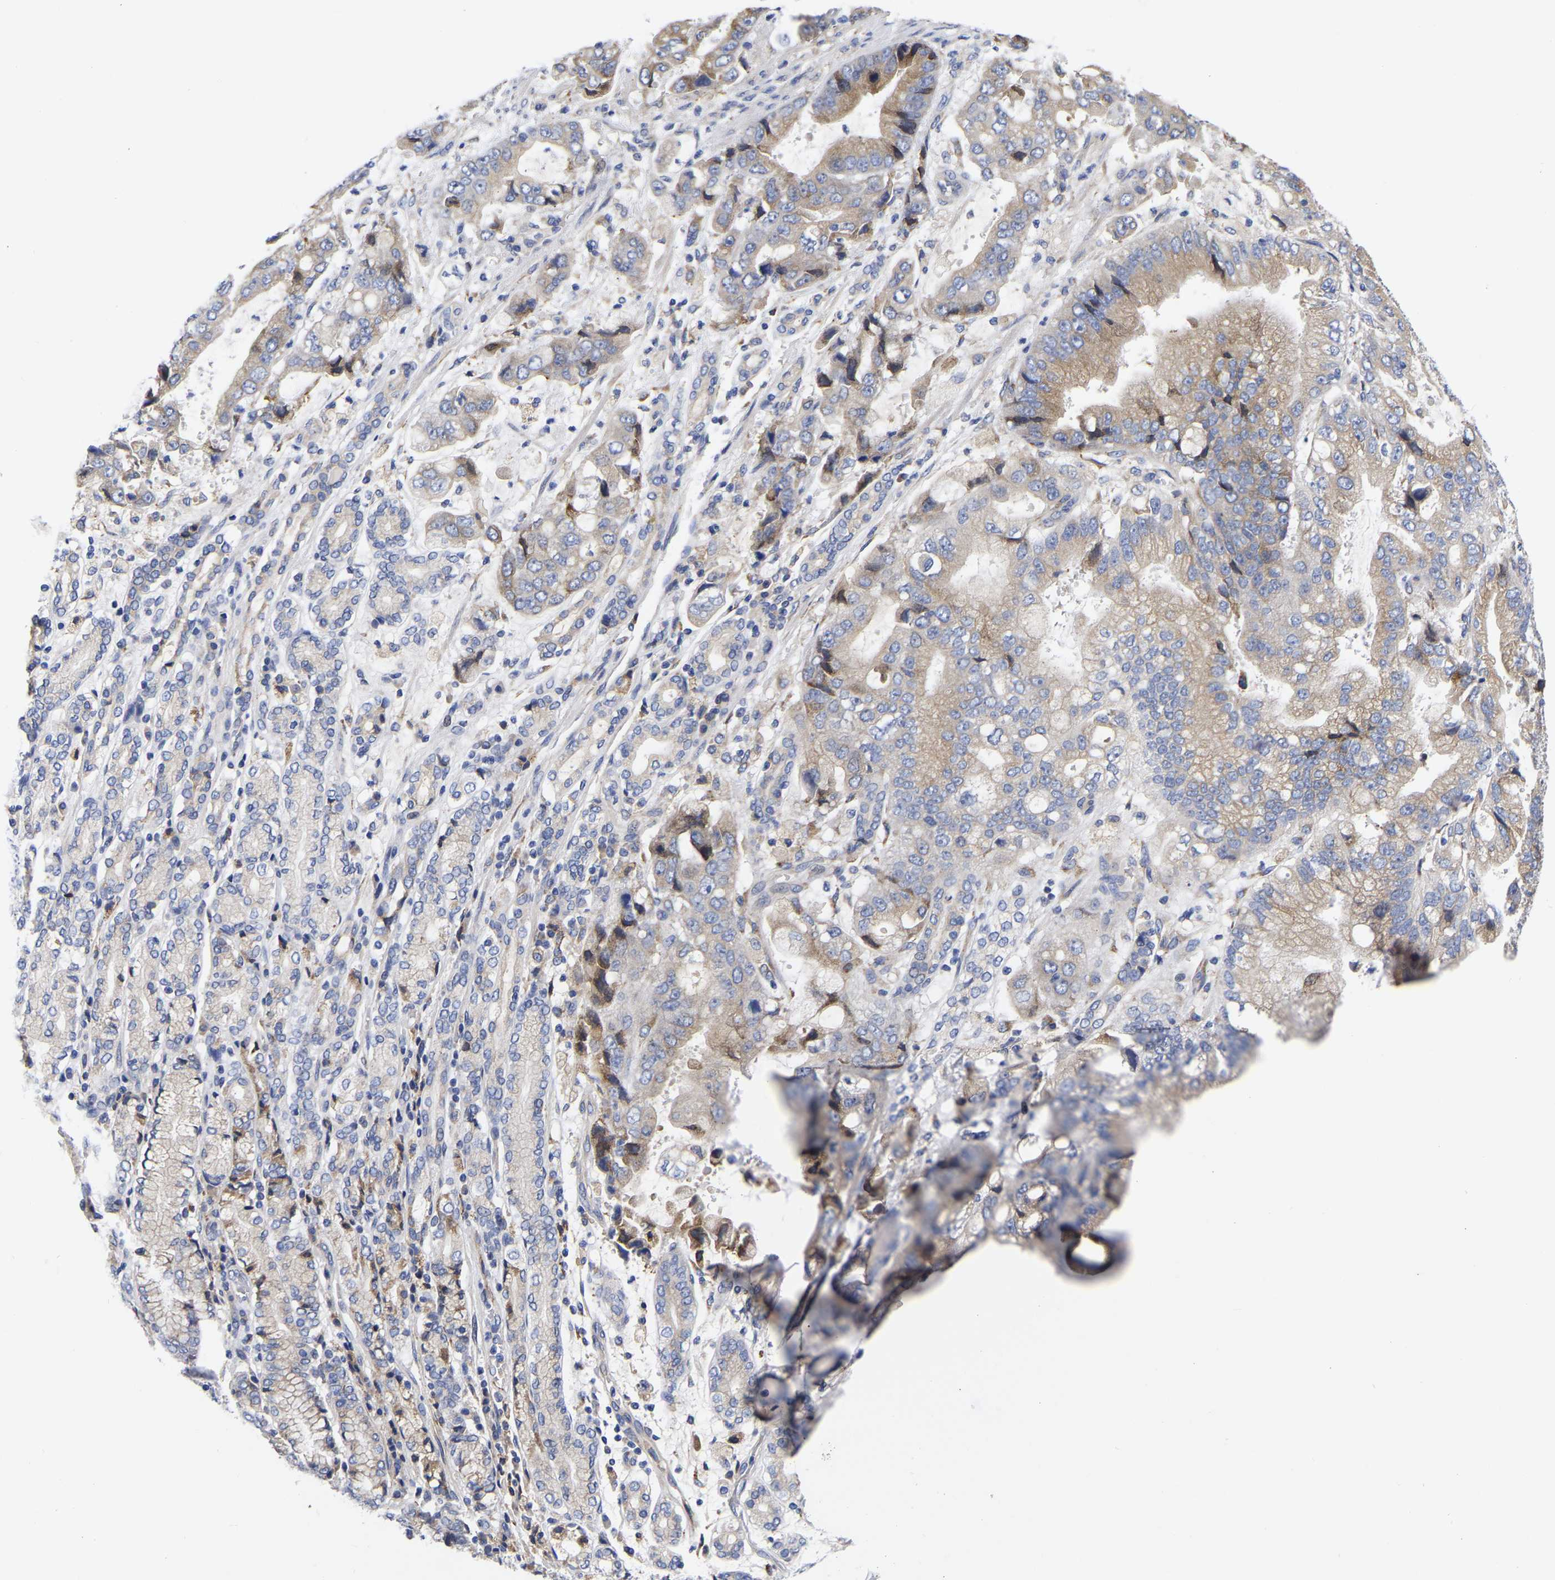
{"staining": {"intensity": "moderate", "quantity": "25%-75%", "location": "cytoplasmic/membranous"}, "tissue": "stomach cancer", "cell_type": "Tumor cells", "image_type": "cancer", "snomed": [{"axis": "morphology", "description": "Normal tissue, NOS"}, {"axis": "morphology", "description": "Adenocarcinoma, NOS"}, {"axis": "topography", "description": "Stomach"}], "caption": "Adenocarcinoma (stomach) tissue displays moderate cytoplasmic/membranous staining in about 25%-75% of tumor cells Using DAB (3,3'-diaminobenzidine) (brown) and hematoxylin (blue) stains, captured at high magnification using brightfield microscopy.", "gene": "CFAP298", "patient": {"sex": "male", "age": 62}}